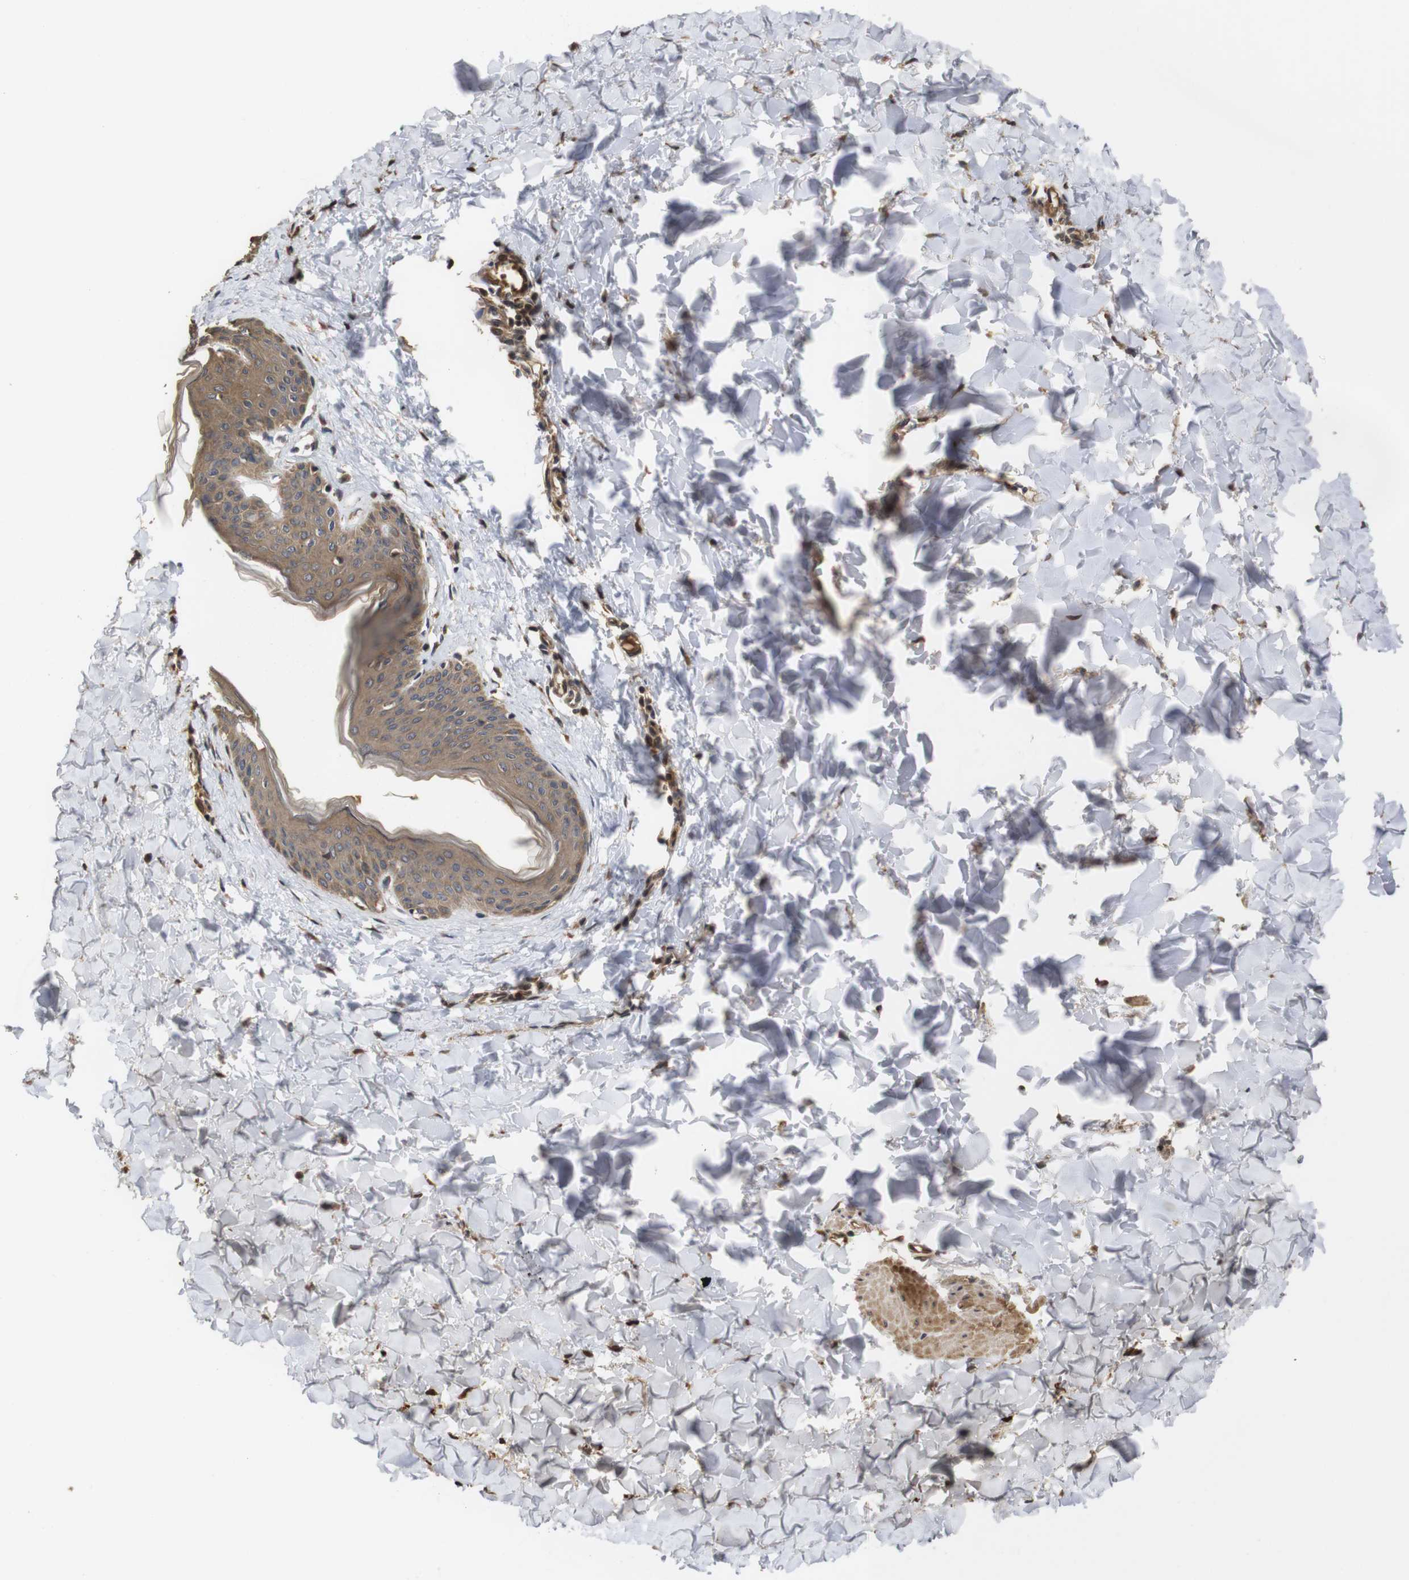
{"staining": {"intensity": "moderate", "quantity": ">75%", "location": "cytoplasmic/membranous,nuclear"}, "tissue": "skin", "cell_type": "Fibroblasts", "image_type": "normal", "snomed": [{"axis": "morphology", "description": "Normal tissue, NOS"}, {"axis": "topography", "description": "Skin"}], "caption": "This is an image of IHC staining of unremarkable skin, which shows moderate expression in the cytoplasmic/membranous,nuclear of fibroblasts.", "gene": "PTPN14", "patient": {"sex": "female", "age": 17}}